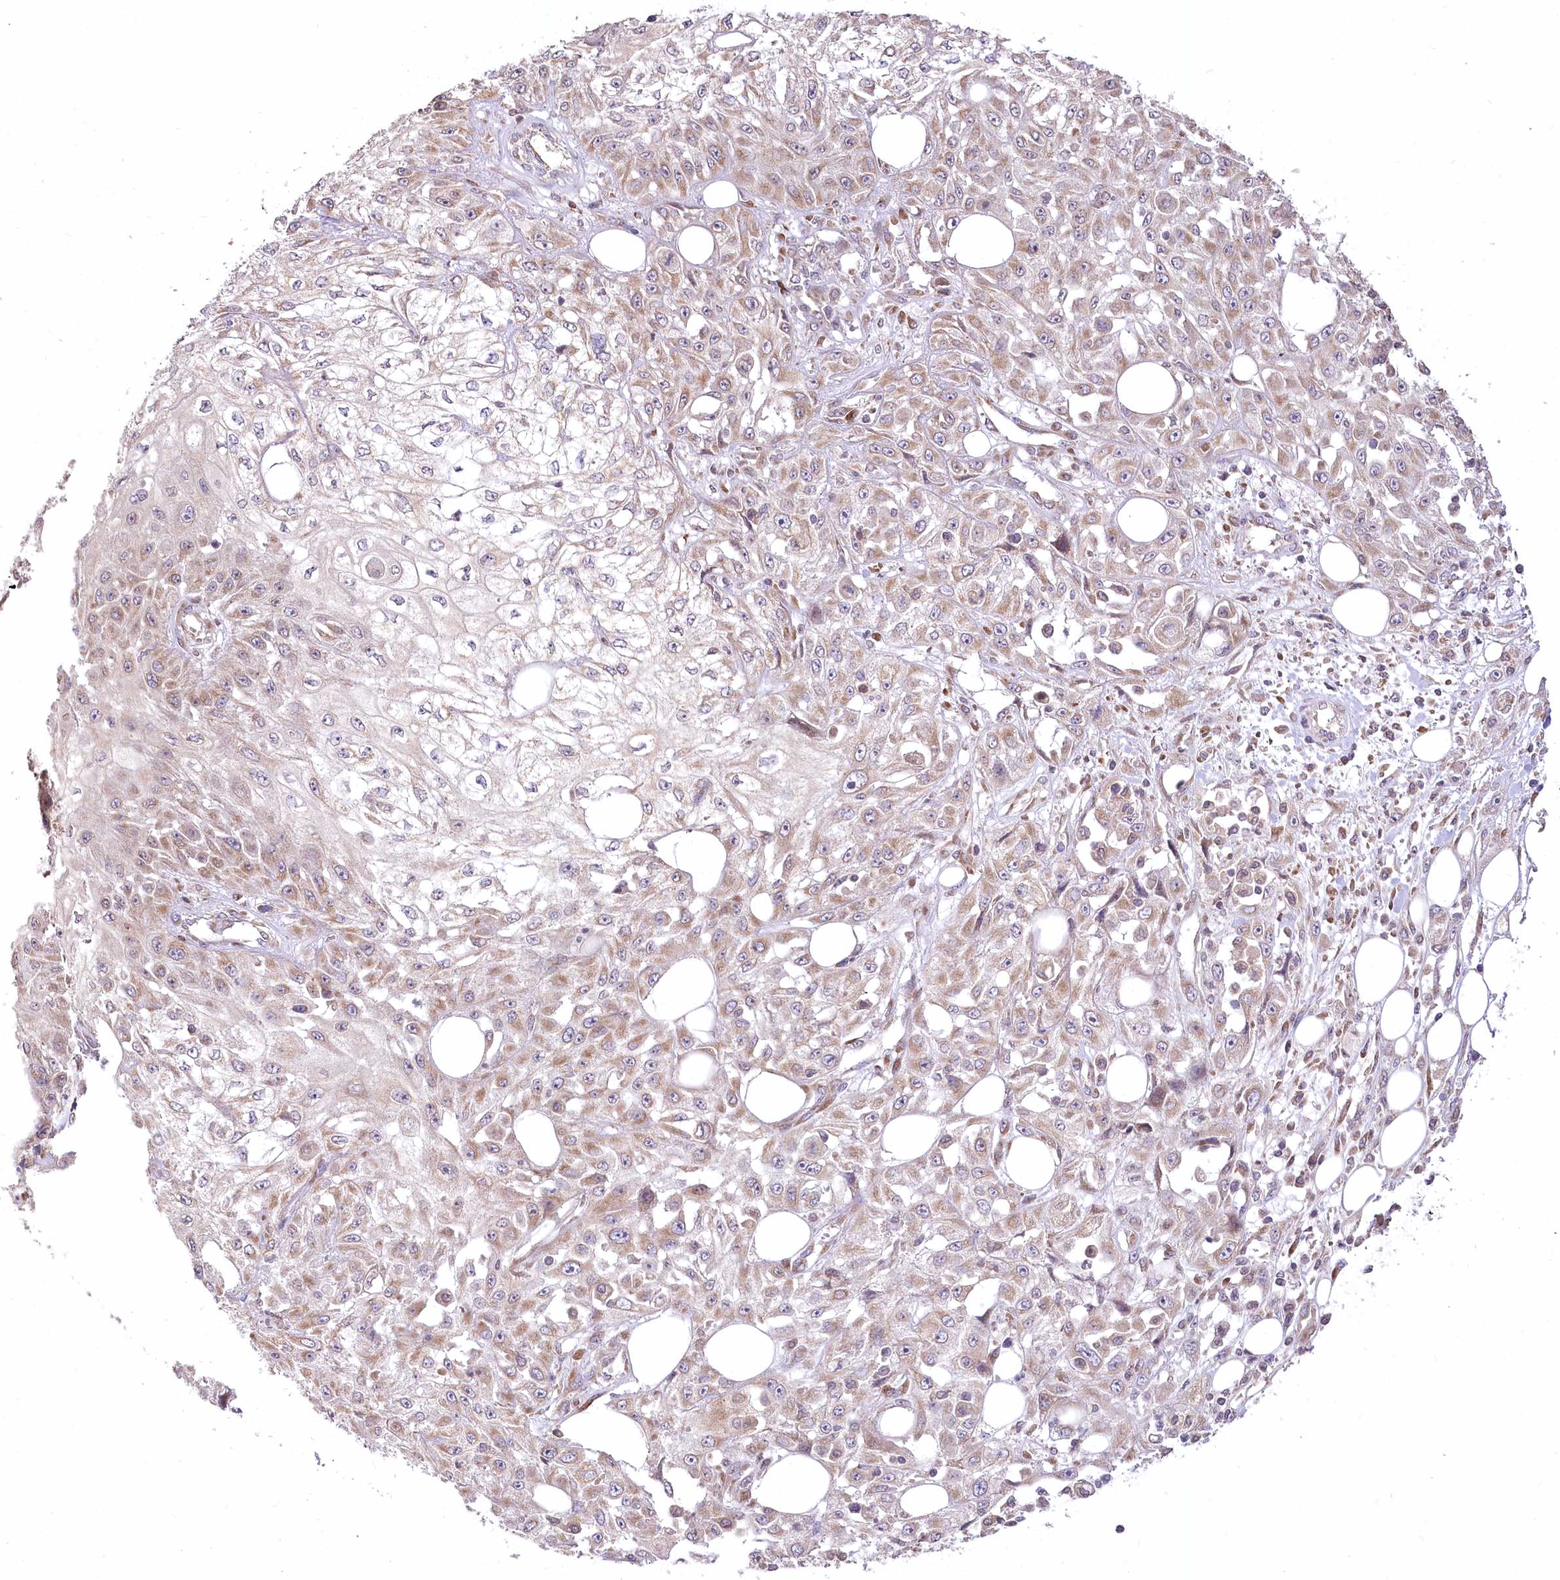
{"staining": {"intensity": "moderate", "quantity": ">75%", "location": "cytoplasmic/membranous"}, "tissue": "skin cancer", "cell_type": "Tumor cells", "image_type": "cancer", "snomed": [{"axis": "morphology", "description": "Squamous cell carcinoma, NOS"}, {"axis": "morphology", "description": "Squamous cell carcinoma, metastatic, NOS"}, {"axis": "topography", "description": "Skin"}, {"axis": "topography", "description": "Lymph node"}], "caption": "IHC (DAB) staining of human skin cancer shows moderate cytoplasmic/membranous protein staining in about >75% of tumor cells. Nuclei are stained in blue.", "gene": "STT3B", "patient": {"sex": "male", "age": 75}}